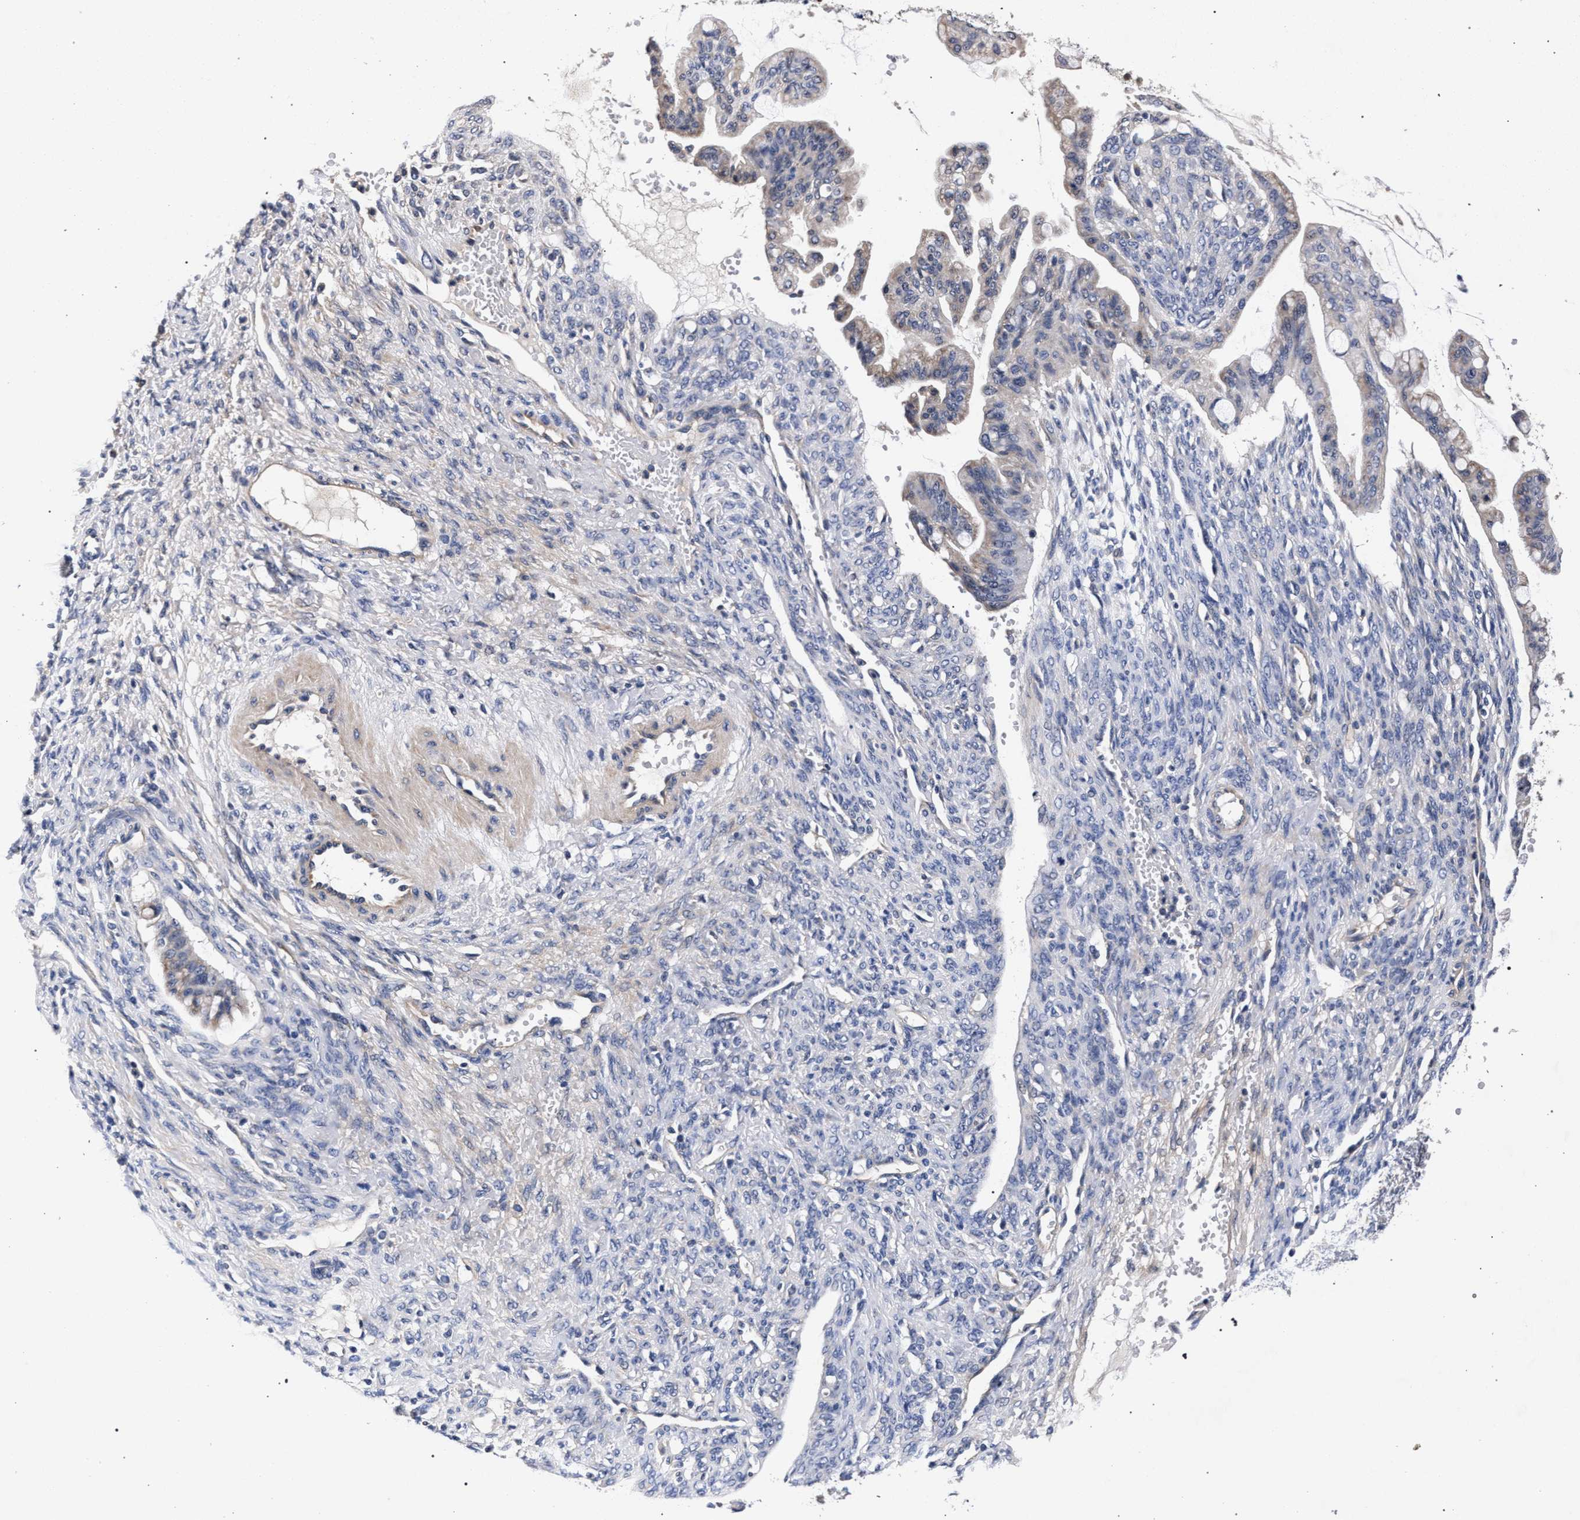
{"staining": {"intensity": "weak", "quantity": "<25%", "location": "cytoplasmic/membranous"}, "tissue": "ovarian cancer", "cell_type": "Tumor cells", "image_type": "cancer", "snomed": [{"axis": "morphology", "description": "Cystadenocarcinoma, mucinous, NOS"}, {"axis": "topography", "description": "Ovary"}], "caption": "Tumor cells show no significant staining in ovarian cancer.", "gene": "CFAP95", "patient": {"sex": "female", "age": 73}}